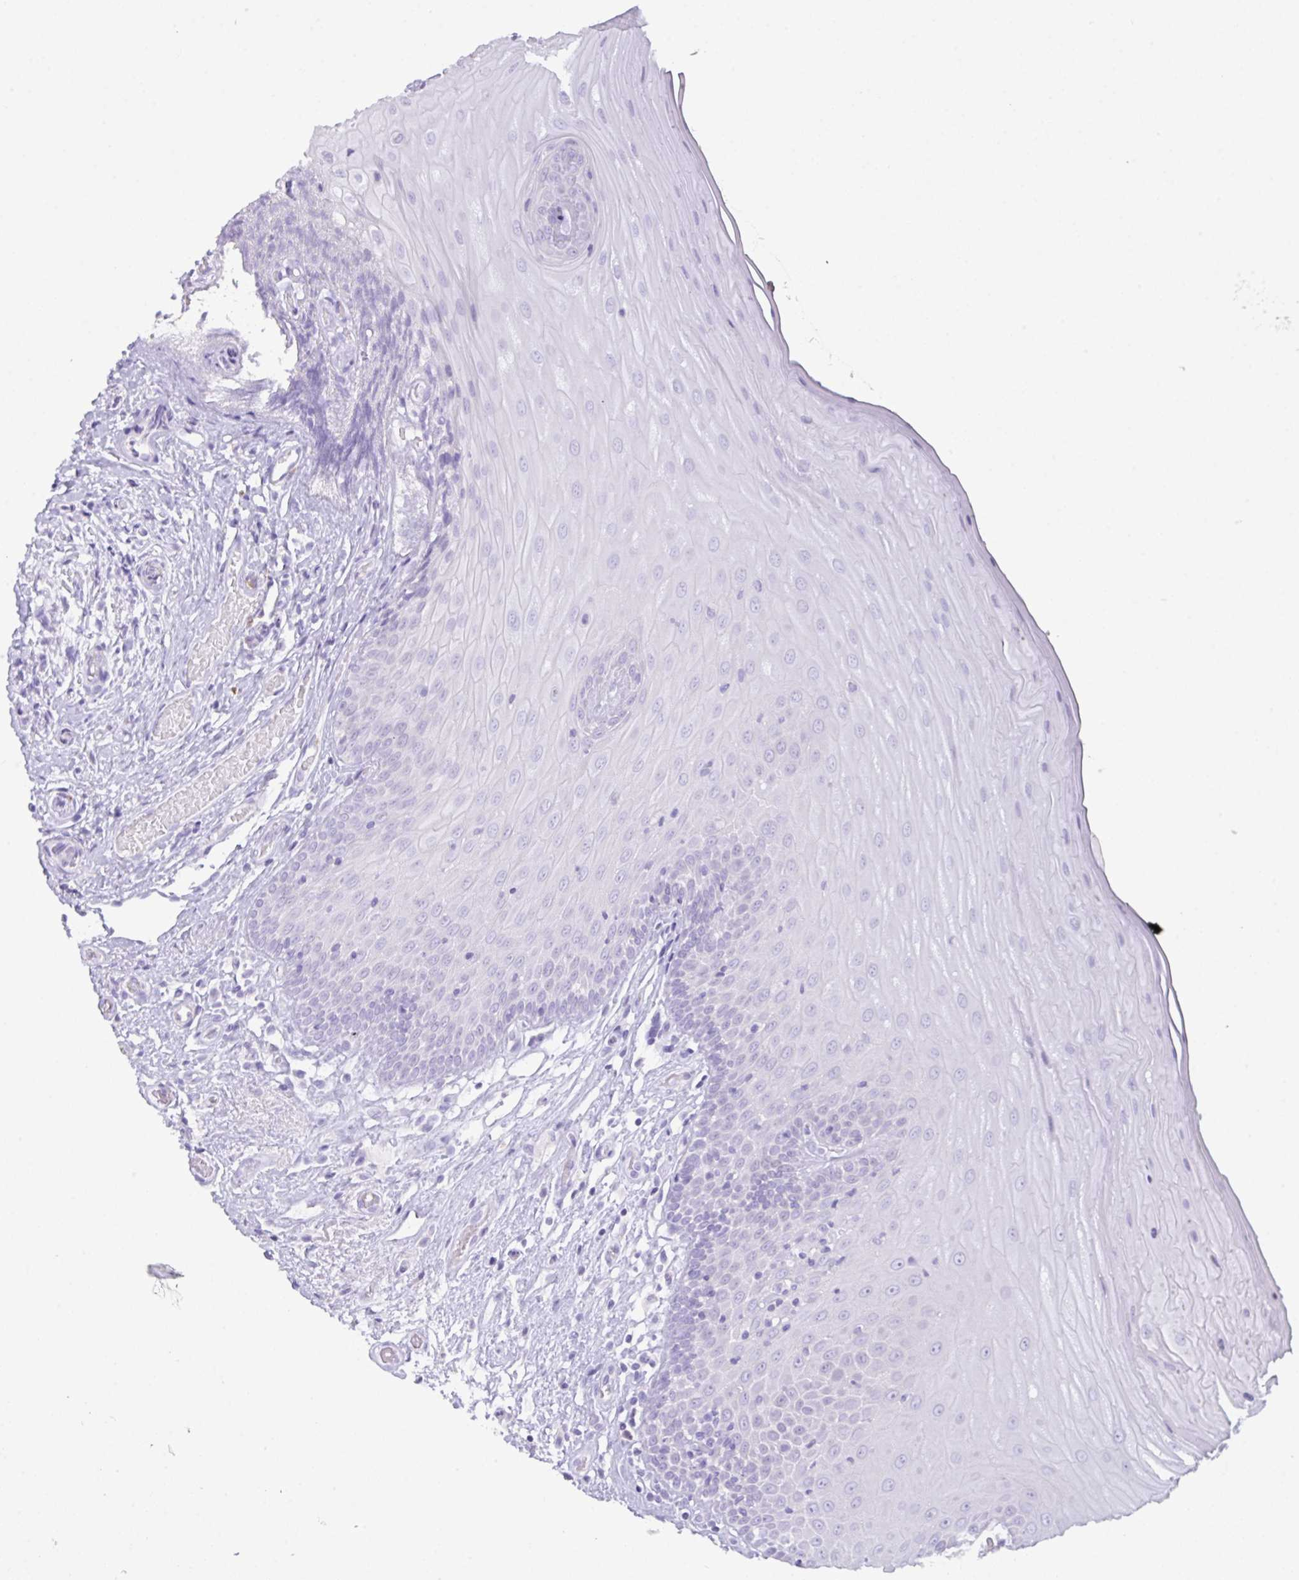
{"staining": {"intensity": "negative", "quantity": "none", "location": "none"}, "tissue": "oral mucosa", "cell_type": "Squamous epithelial cells", "image_type": "normal", "snomed": [{"axis": "morphology", "description": "Normal tissue, NOS"}, {"axis": "topography", "description": "Oral tissue"}, {"axis": "topography", "description": "Tounge, NOS"}, {"axis": "topography", "description": "Head-Neck"}], "caption": "Oral mucosa stained for a protein using IHC demonstrates no expression squamous epithelial cells.", "gene": "CST11", "patient": {"sex": "female", "age": 84}}